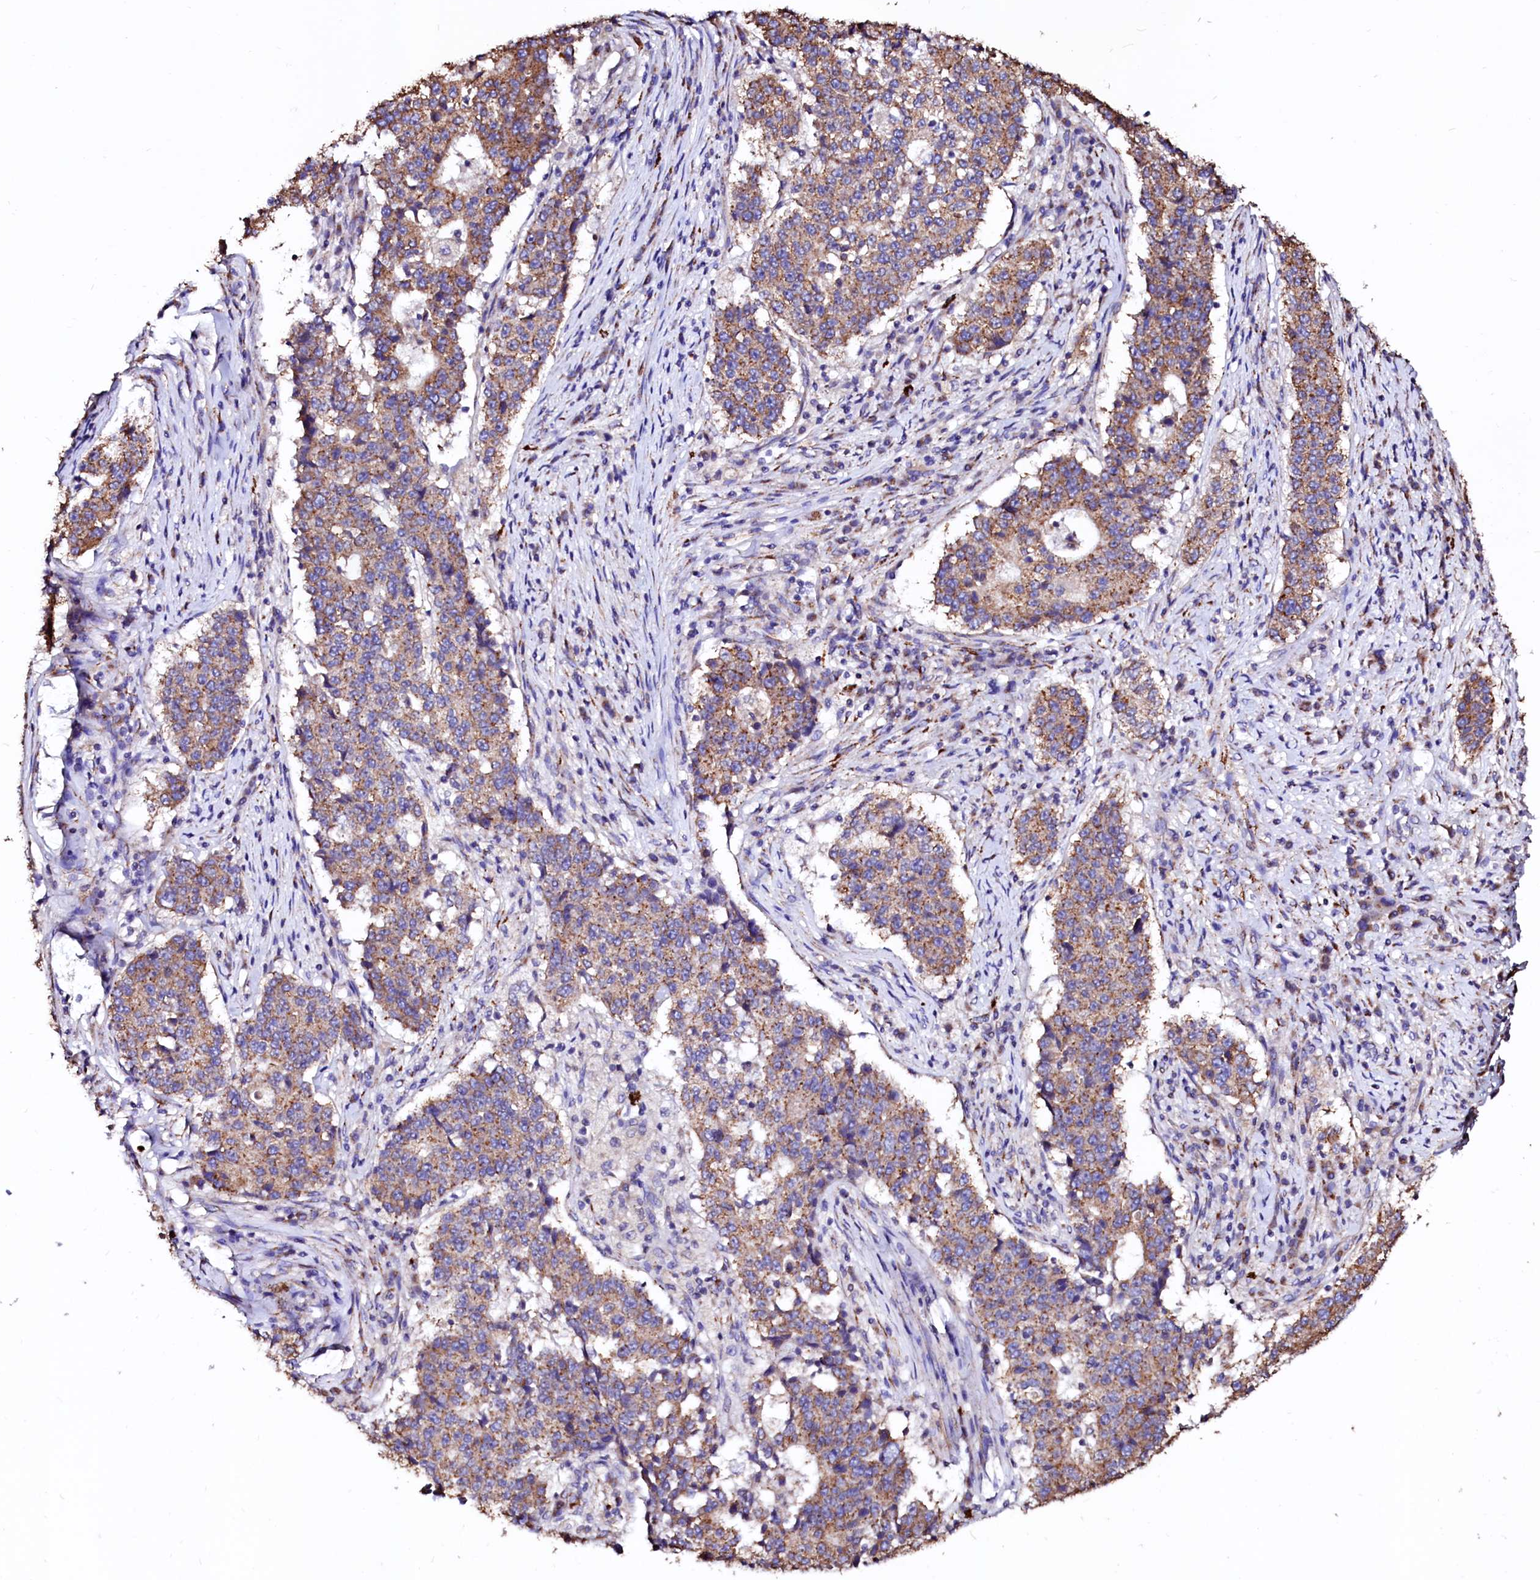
{"staining": {"intensity": "moderate", "quantity": ">75%", "location": "cytoplasmic/membranous"}, "tissue": "stomach cancer", "cell_type": "Tumor cells", "image_type": "cancer", "snomed": [{"axis": "morphology", "description": "Adenocarcinoma, NOS"}, {"axis": "topography", "description": "Stomach"}], "caption": "High-magnification brightfield microscopy of adenocarcinoma (stomach) stained with DAB (brown) and counterstained with hematoxylin (blue). tumor cells exhibit moderate cytoplasmic/membranous expression is present in approximately>75% of cells. (IHC, brightfield microscopy, high magnification).", "gene": "MAOB", "patient": {"sex": "male", "age": 59}}